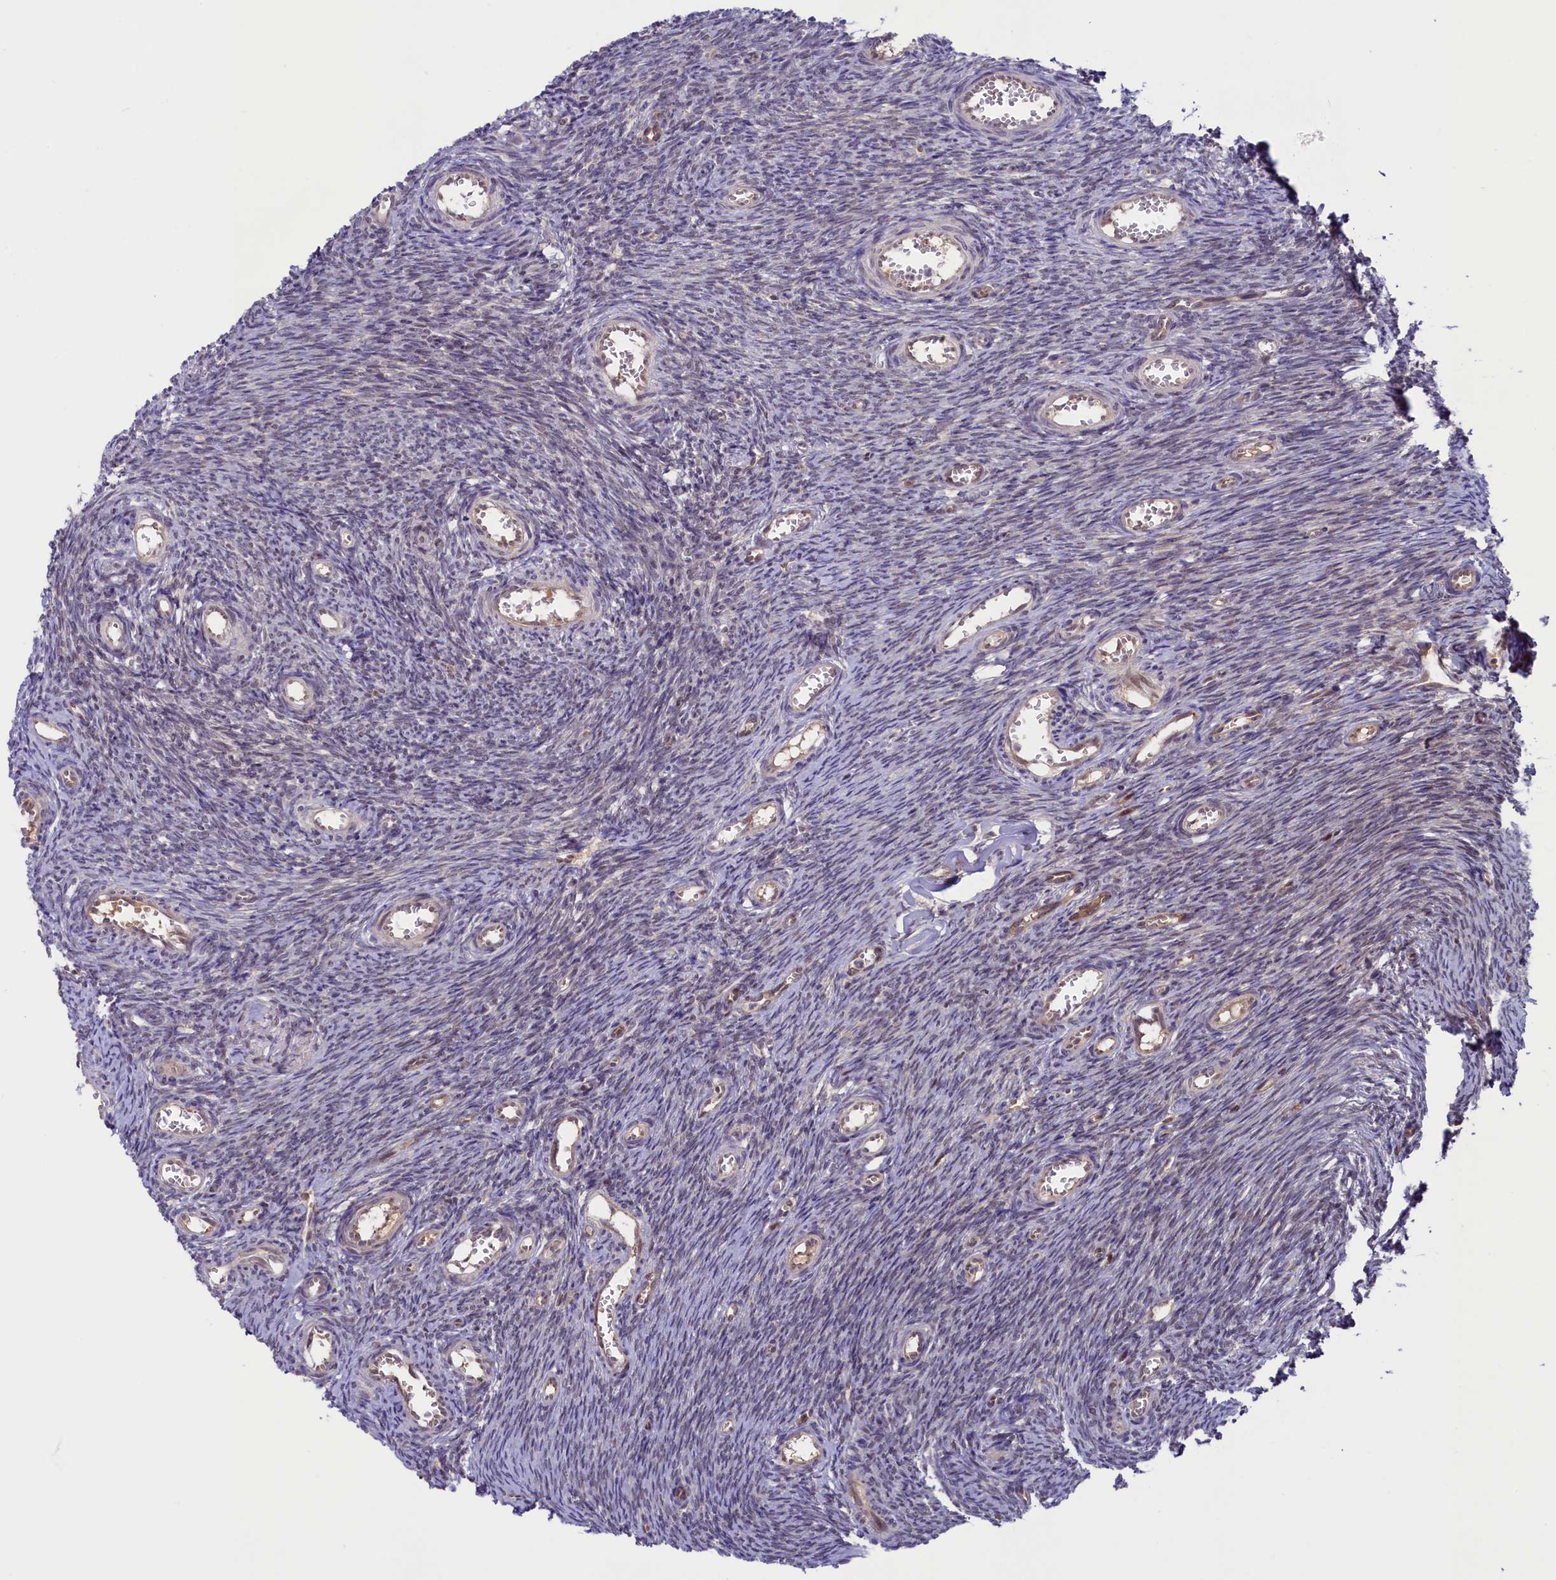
{"staining": {"intensity": "weak", "quantity": "<25%", "location": "nuclear"}, "tissue": "ovary", "cell_type": "Ovarian stroma cells", "image_type": "normal", "snomed": [{"axis": "morphology", "description": "Normal tissue, NOS"}, {"axis": "topography", "description": "Ovary"}], "caption": "High power microscopy photomicrograph of an IHC image of unremarkable ovary, revealing no significant expression in ovarian stroma cells.", "gene": "SLC7A6OS", "patient": {"sex": "female", "age": 44}}